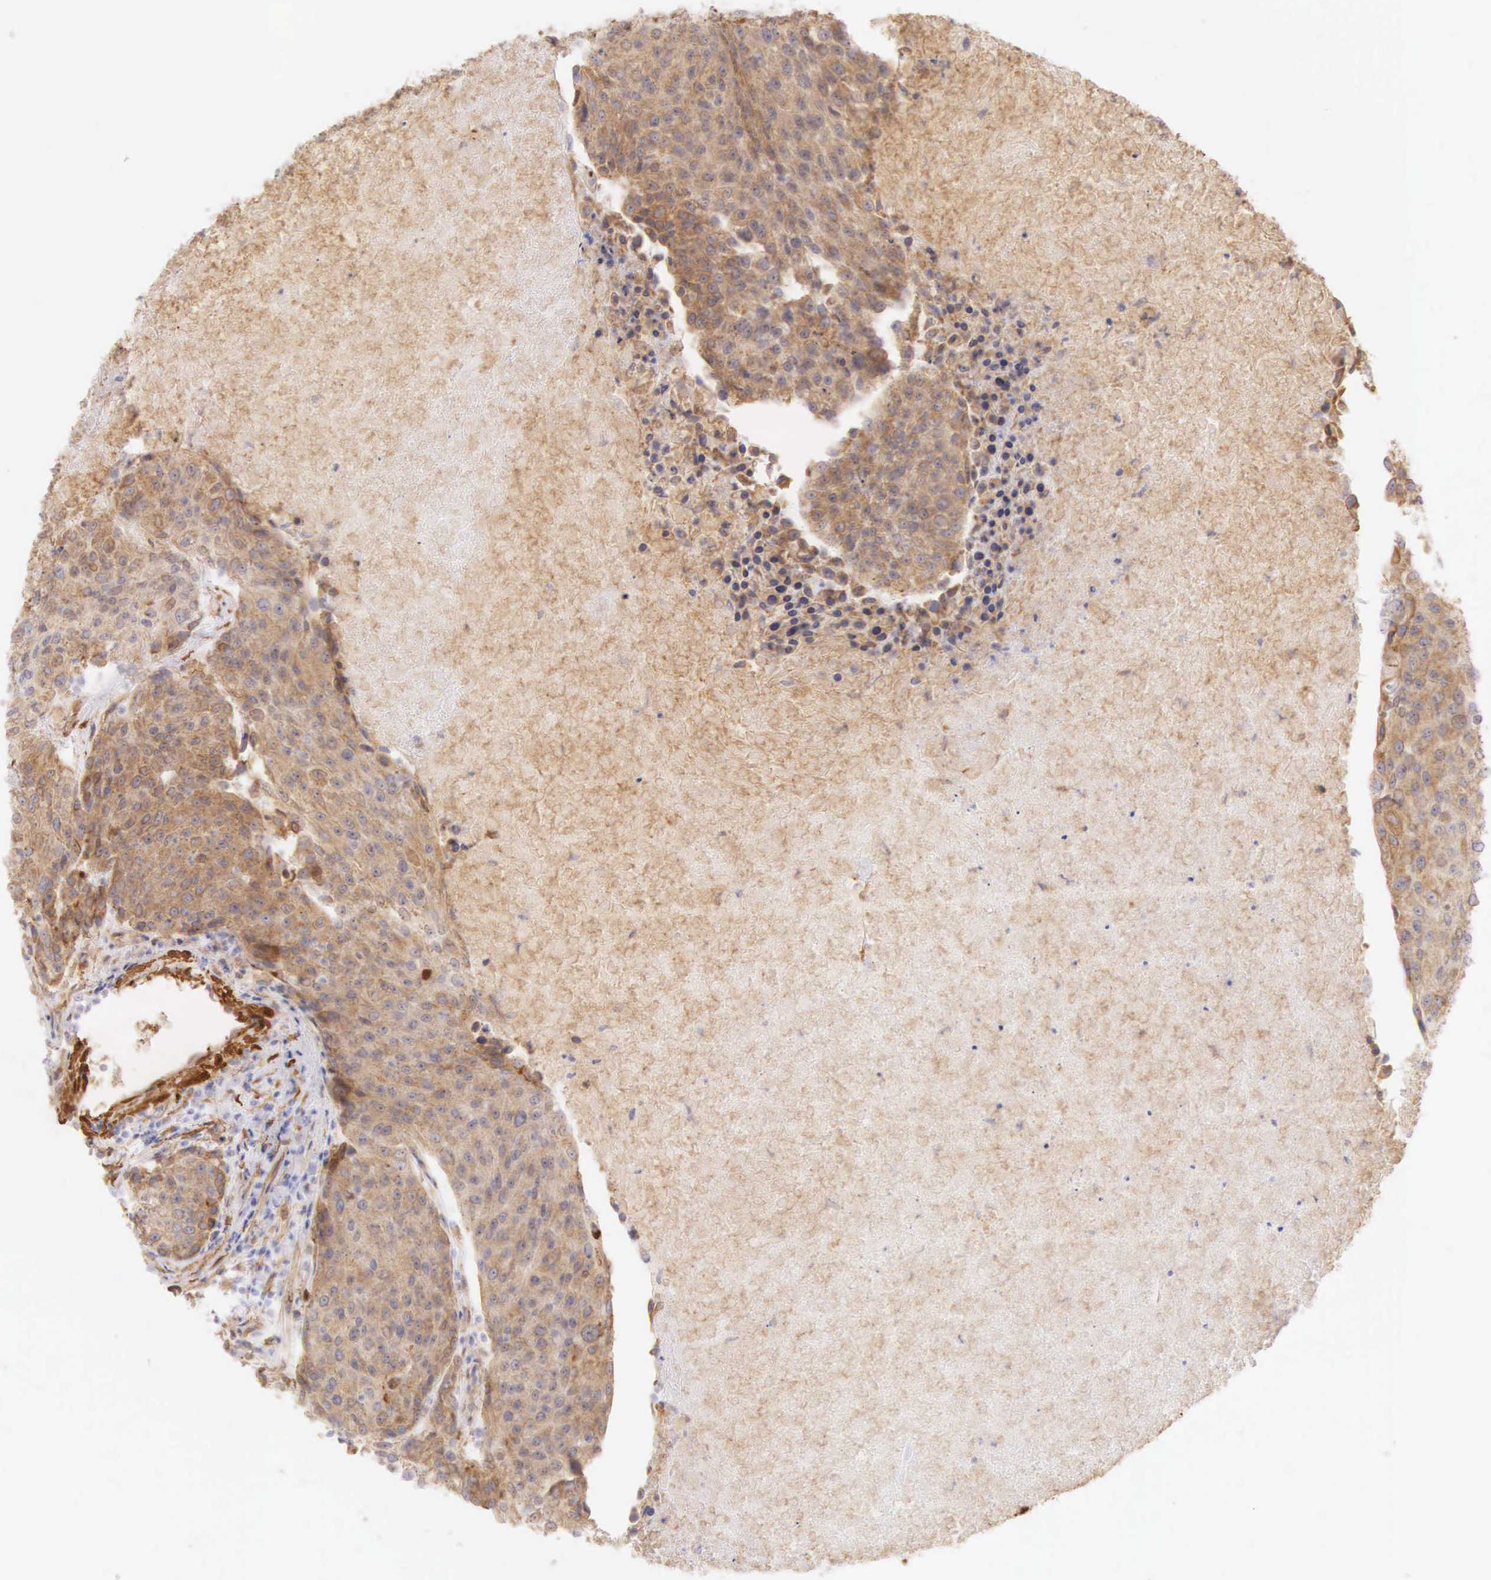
{"staining": {"intensity": "moderate", "quantity": "25%-75%", "location": "cytoplasmic/membranous"}, "tissue": "urothelial cancer", "cell_type": "Tumor cells", "image_type": "cancer", "snomed": [{"axis": "morphology", "description": "Urothelial carcinoma, High grade"}, {"axis": "topography", "description": "Urinary bladder"}], "caption": "Urothelial cancer stained with DAB (3,3'-diaminobenzidine) immunohistochemistry (IHC) reveals medium levels of moderate cytoplasmic/membranous positivity in about 25%-75% of tumor cells.", "gene": "CNN1", "patient": {"sex": "female", "age": 85}}